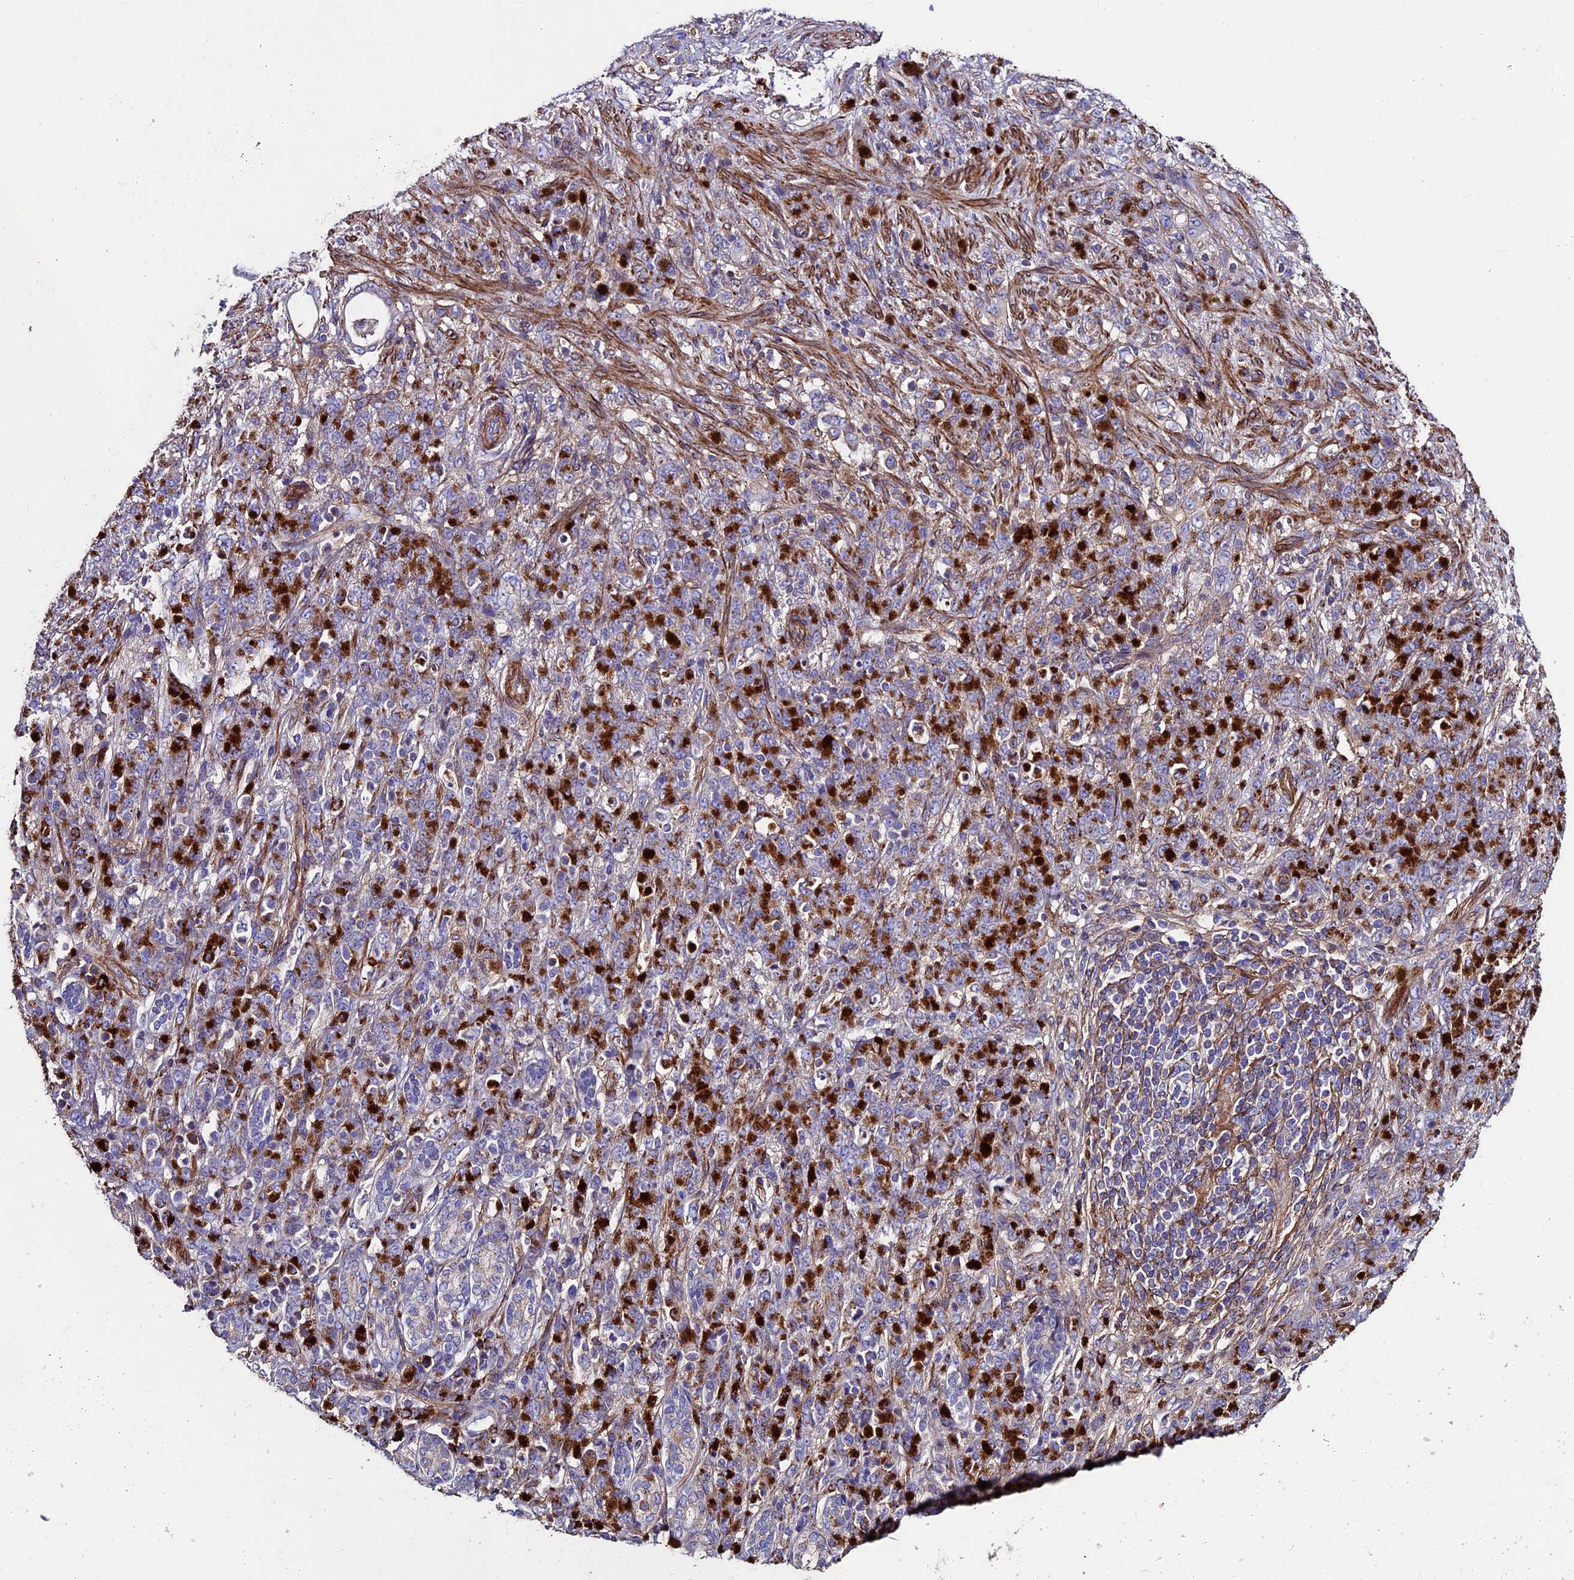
{"staining": {"intensity": "strong", "quantity": "25%-75%", "location": "cytoplasmic/membranous"}, "tissue": "stomach cancer", "cell_type": "Tumor cells", "image_type": "cancer", "snomed": [{"axis": "morphology", "description": "Adenocarcinoma, NOS"}, {"axis": "topography", "description": "Stomach"}], "caption": "Protein expression analysis of stomach cancer (adenocarcinoma) exhibits strong cytoplasmic/membranous expression in about 25%-75% of tumor cells. (brown staining indicates protein expression, while blue staining denotes nuclei).", "gene": "EVA1B", "patient": {"sex": "female", "age": 79}}